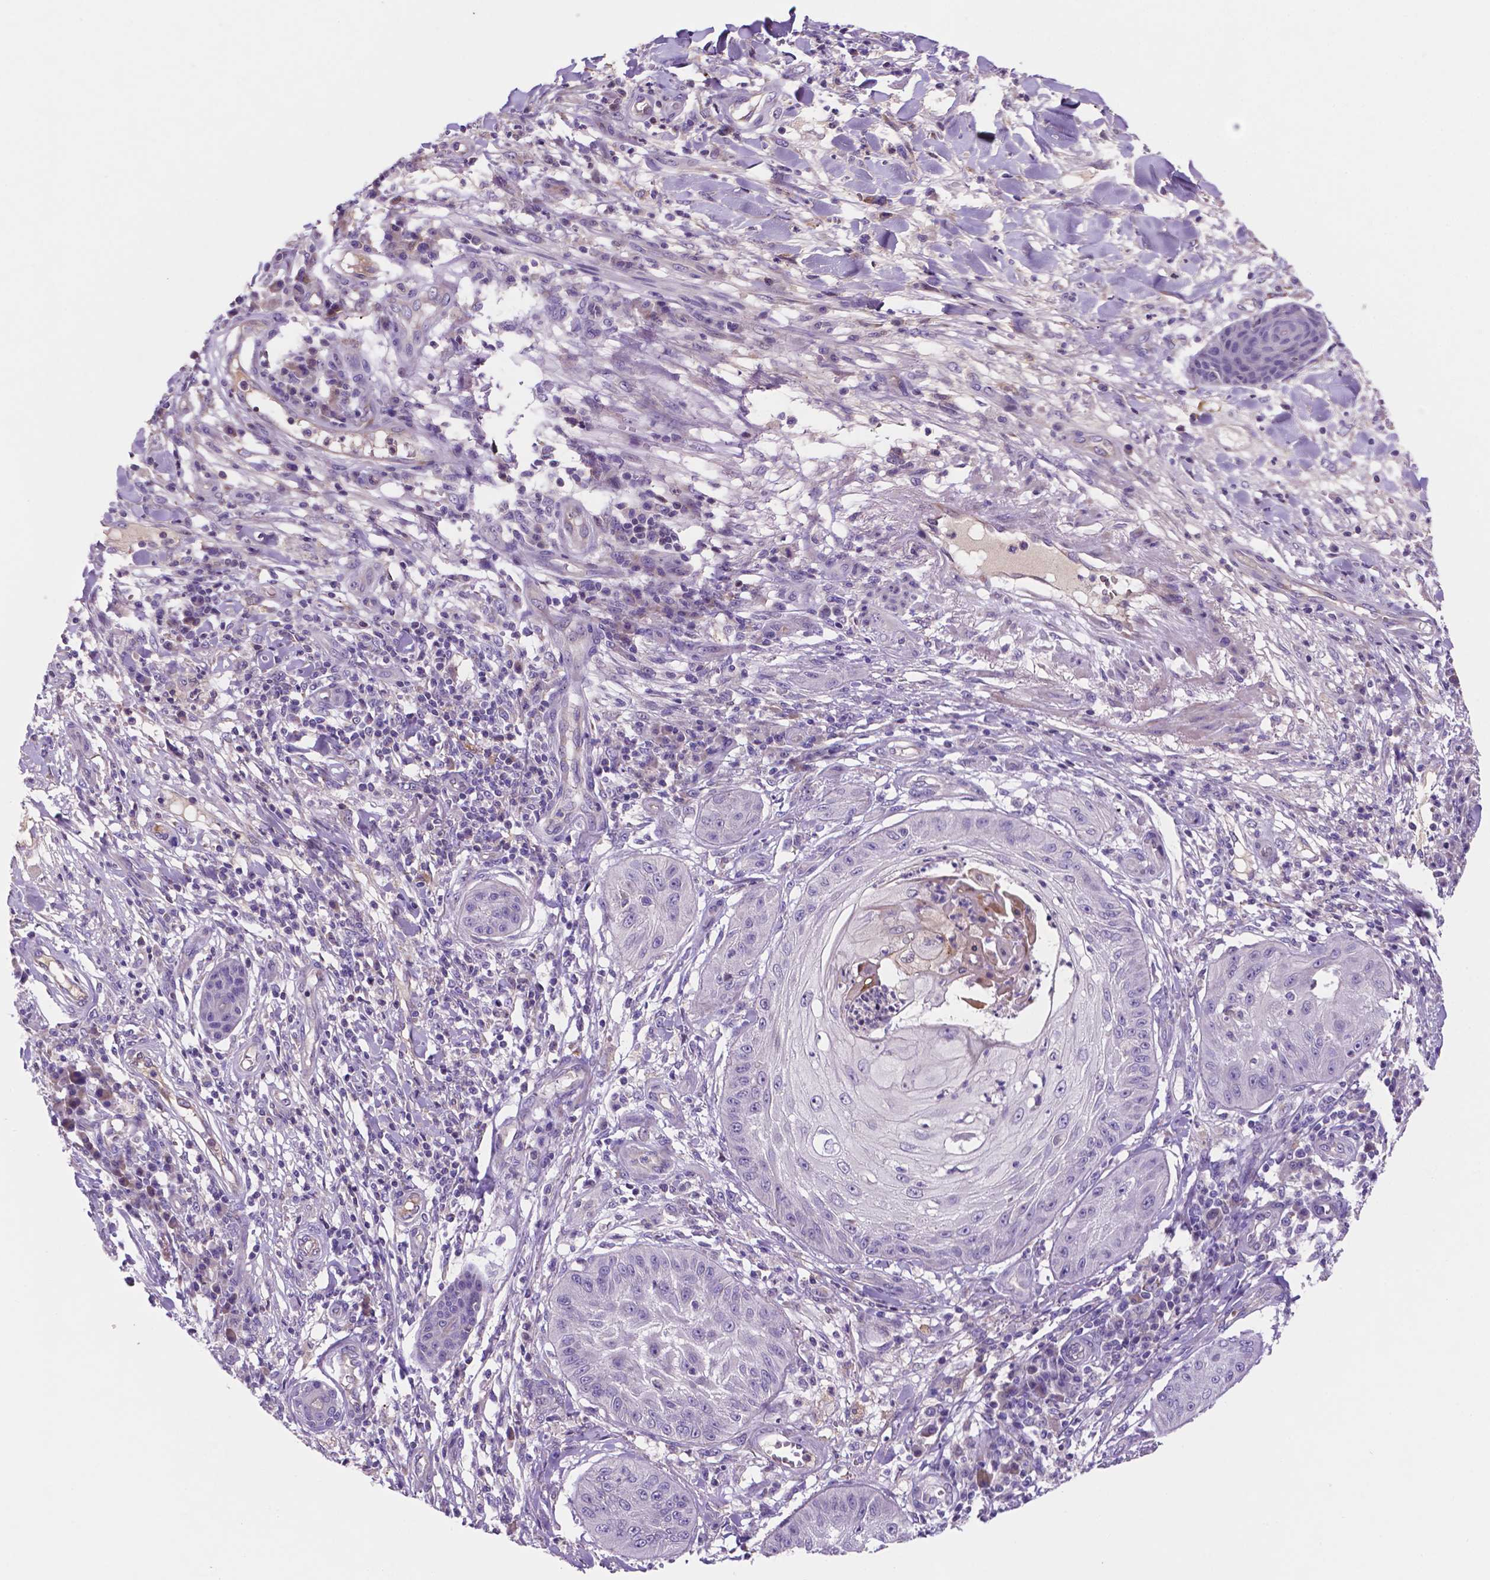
{"staining": {"intensity": "negative", "quantity": "none", "location": "none"}, "tissue": "skin cancer", "cell_type": "Tumor cells", "image_type": "cancer", "snomed": [{"axis": "morphology", "description": "Squamous cell carcinoma, NOS"}, {"axis": "topography", "description": "Skin"}], "caption": "IHC of human squamous cell carcinoma (skin) shows no positivity in tumor cells.", "gene": "TM4SF20", "patient": {"sex": "male", "age": 70}}